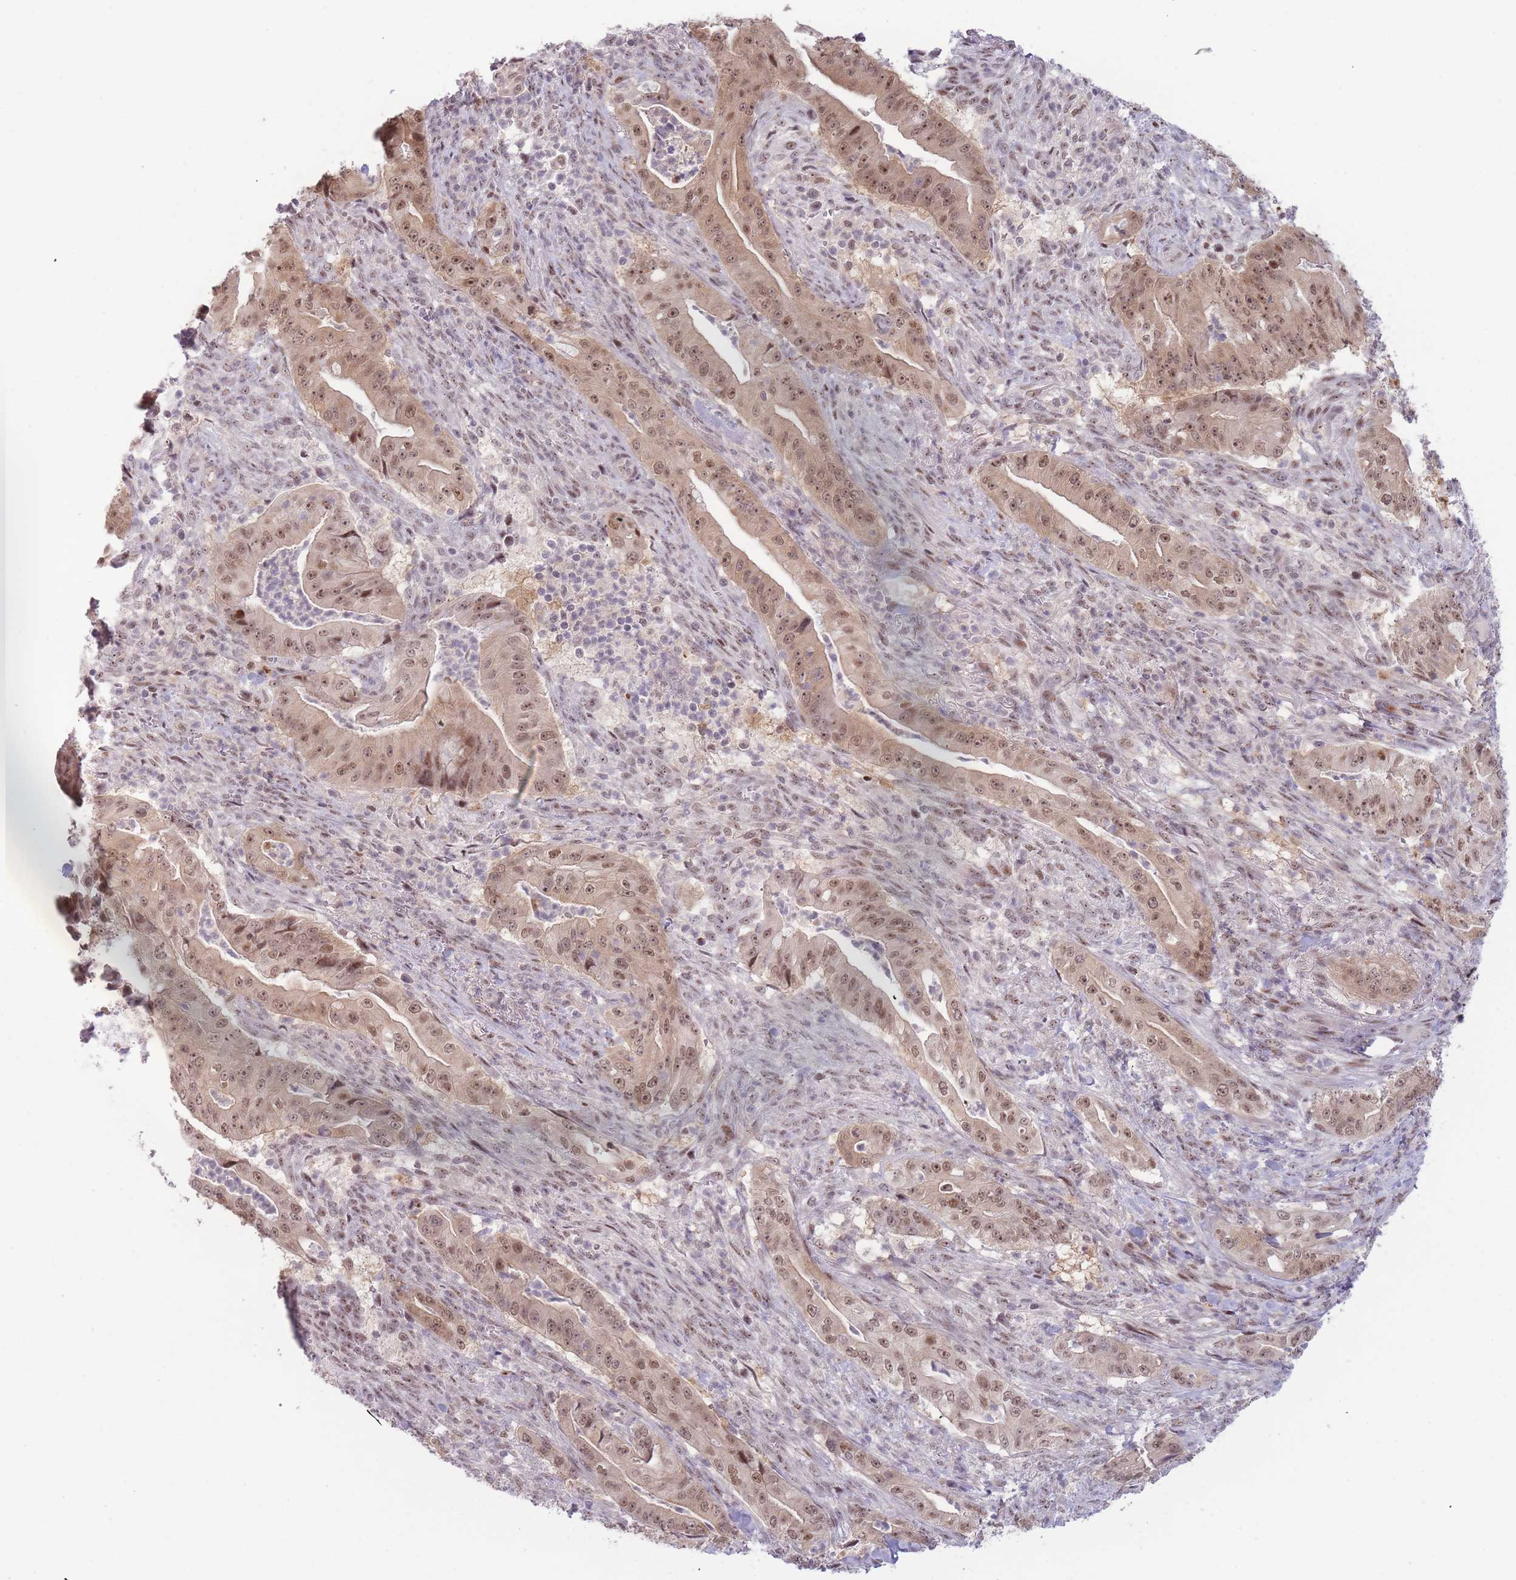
{"staining": {"intensity": "moderate", "quantity": ">75%", "location": "nuclear"}, "tissue": "pancreatic cancer", "cell_type": "Tumor cells", "image_type": "cancer", "snomed": [{"axis": "morphology", "description": "Adenocarcinoma, NOS"}, {"axis": "topography", "description": "Pancreas"}], "caption": "This micrograph reveals immunohistochemistry (IHC) staining of pancreatic cancer (adenocarcinoma), with medium moderate nuclear positivity in about >75% of tumor cells.", "gene": "DEAF1", "patient": {"sex": "male", "age": 71}}